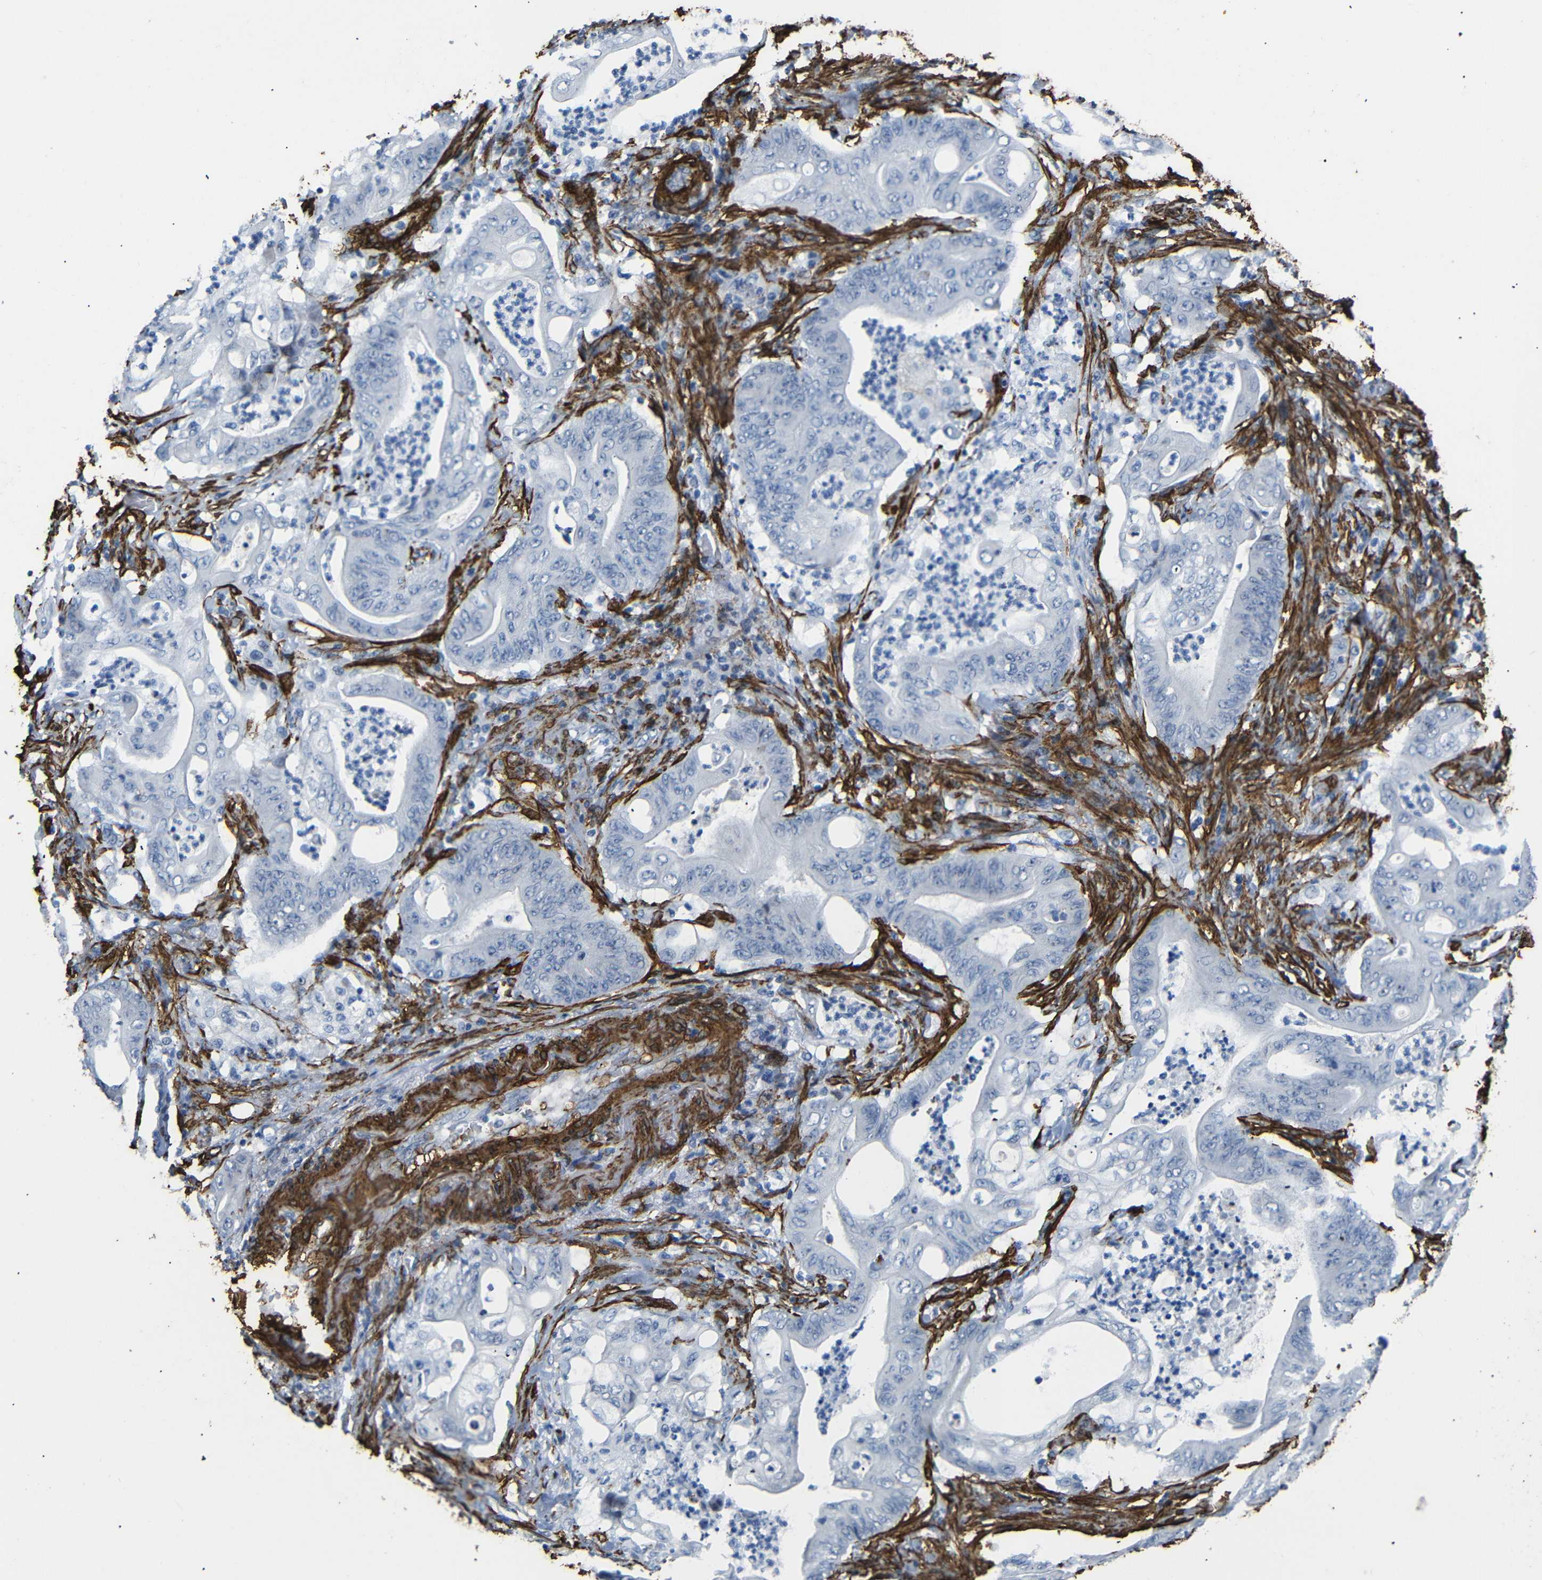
{"staining": {"intensity": "negative", "quantity": "none", "location": "none"}, "tissue": "stomach cancer", "cell_type": "Tumor cells", "image_type": "cancer", "snomed": [{"axis": "morphology", "description": "Adenocarcinoma, NOS"}, {"axis": "topography", "description": "Stomach"}], "caption": "The photomicrograph displays no staining of tumor cells in stomach adenocarcinoma.", "gene": "ACTA2", "patient": {"sex": "female", "age": 73}}